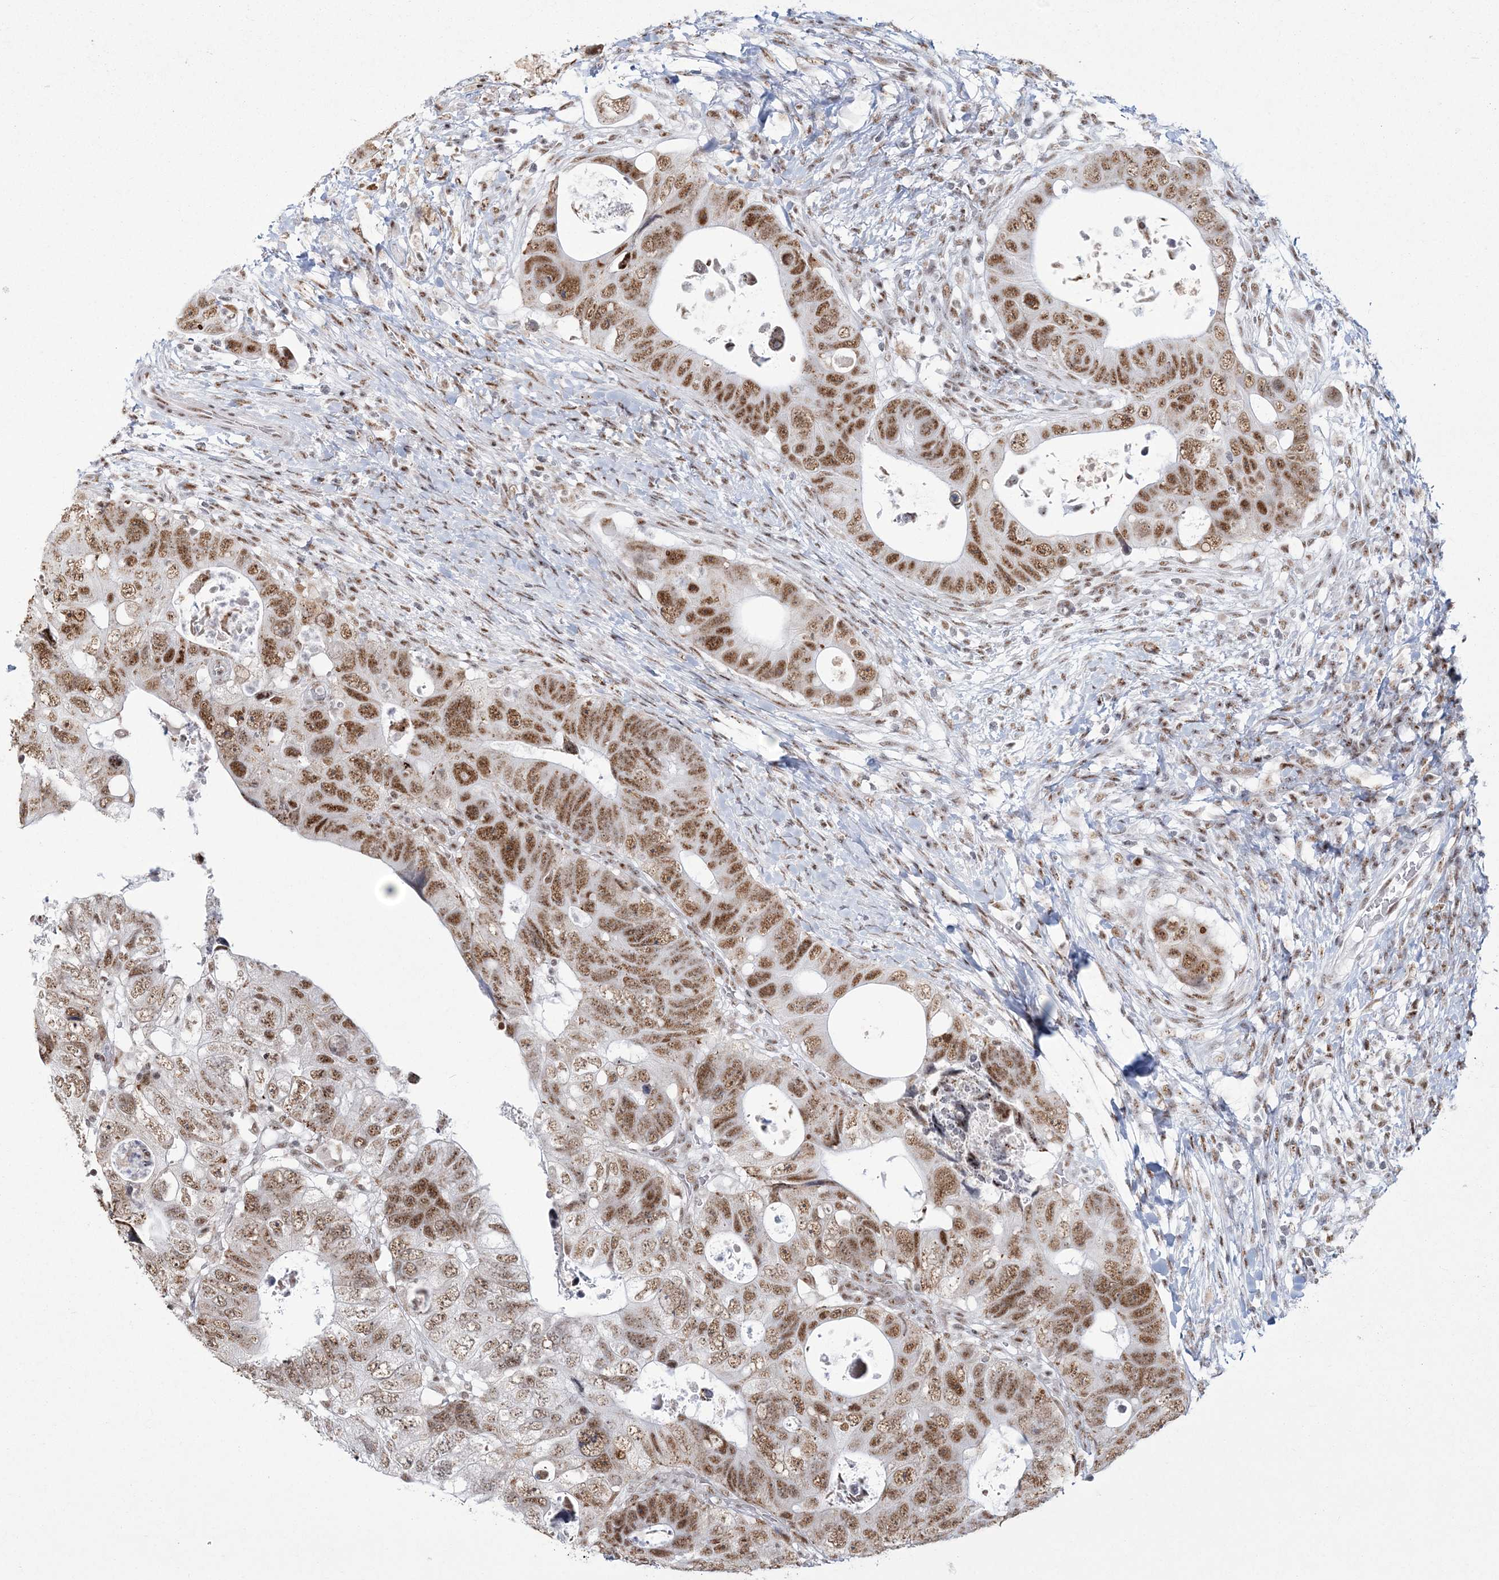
{"staining": {"intensity": "moderate", "quantity": ">75%", "location": "nuclear"}, "tissue": "colorectal cancer", "cell_type": "Tumor cells", "image_type": "cancer", "snomed": [{"axis": "morphology", "description": "Adenocarcinoma, NOS"}, {"axis": "topography", "description": "Rectum"}], "caption": "Tumor cells show medium levels of moderate nuclear staining in about >75% of cells in adenocarcinoma (colorectal). (DAB IHC, brown staining for protein, blue staining for nuclei).", "gene": "RBM17", "patient": {"sex": "male", "age": 59}}